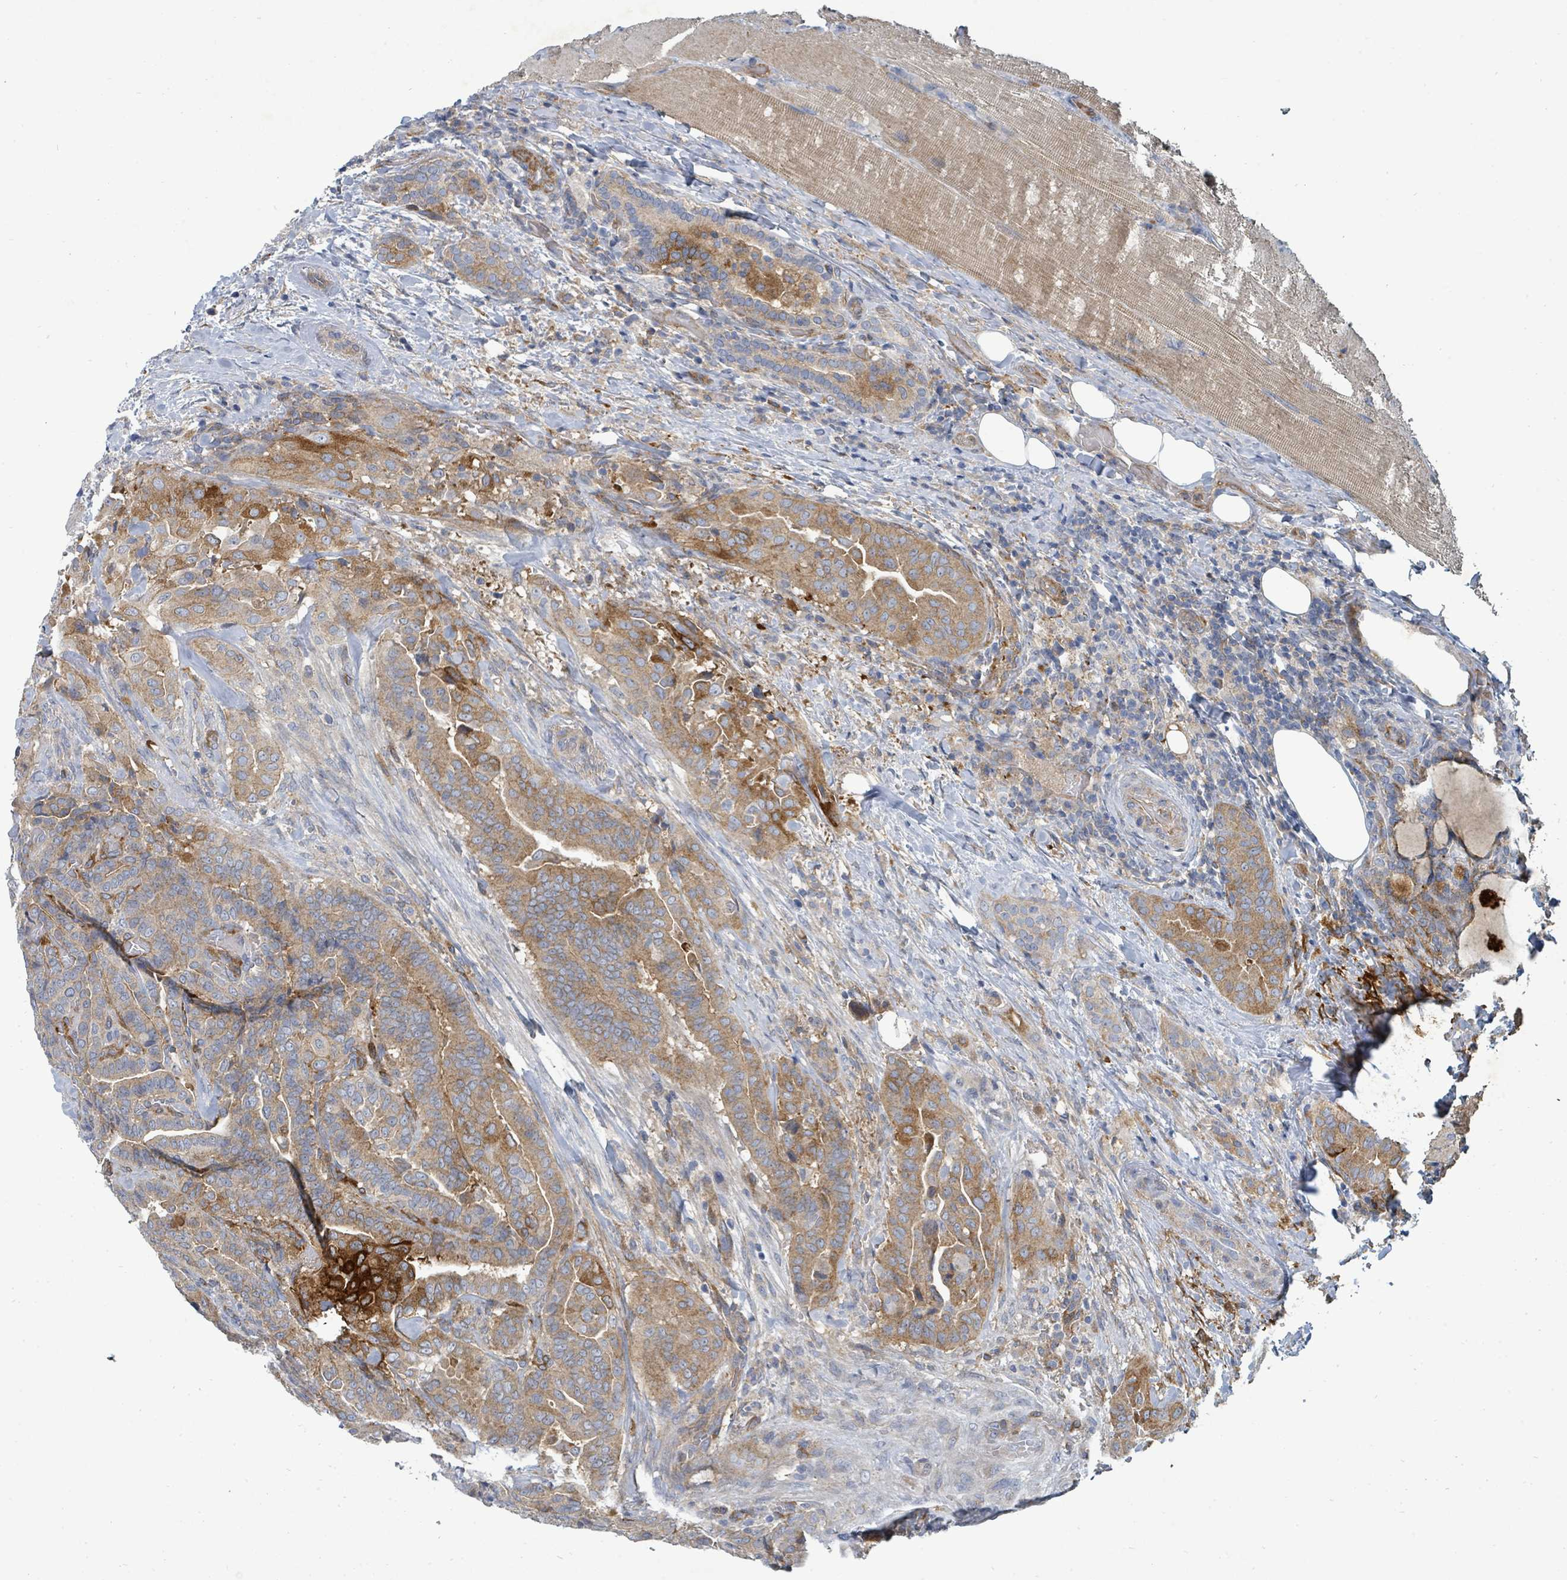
{"staining": {"intensity": "moderate", "quantity": "25%-75%", "location": "cytoplasmic/membranous"}, "tissue": "thyroid cancer", "cell_type": "Tumor cells", "image_type": "cancer", "snomed": [{"axis": "morphology", "description": "Papillary adenocarcinoma, NOS"}, {"axis": "topography", "description": "Thyroid gland"}], "caption": "Immunohistochemical staining of thyroid papillary adenocarcinoma reveals moderate cytoplasmic/membranous protein expression in approximately 25%-75% of tumor cells.", "gene": "IFIT1", "patient": {"sex": "male", "age": 61}}